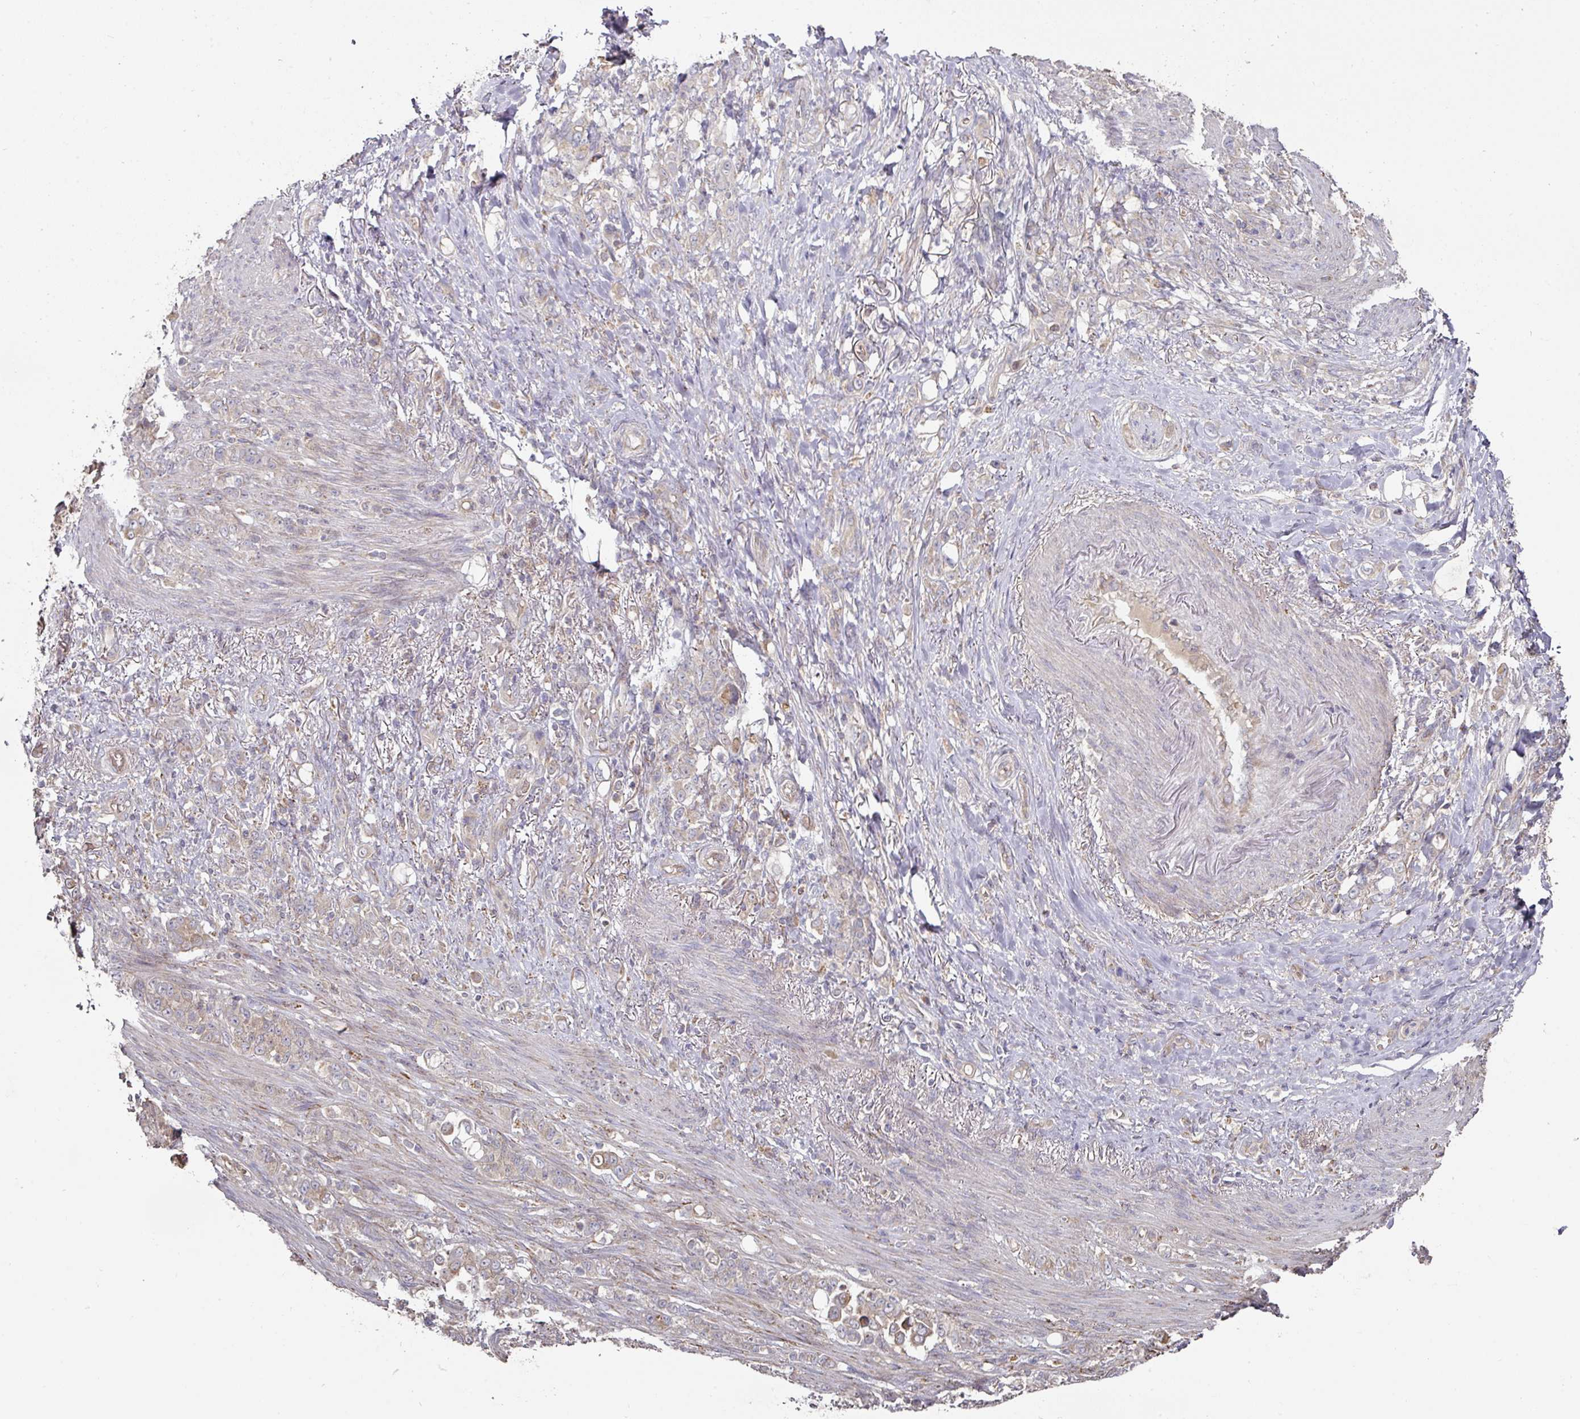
{"staining": {"intensity": "weak", "quantity": "<25%", "location": "cytoplasmic/membranous"}, "tissue": "stomach cancer", "cell_type": "Tumor cells", "image_type": "cancer", "snomed": [{"axis": "morphology", "description": "Adenocarcinoma, NOS"}, {"axis": "topography", "description": "Stomach"}], "caption": "Tumor cells are negative for brown protein staining in stomach cancer (adenocarcinoma).", "gene": "DNAJC7", "patient": {"sex": "female", "age": 79}}